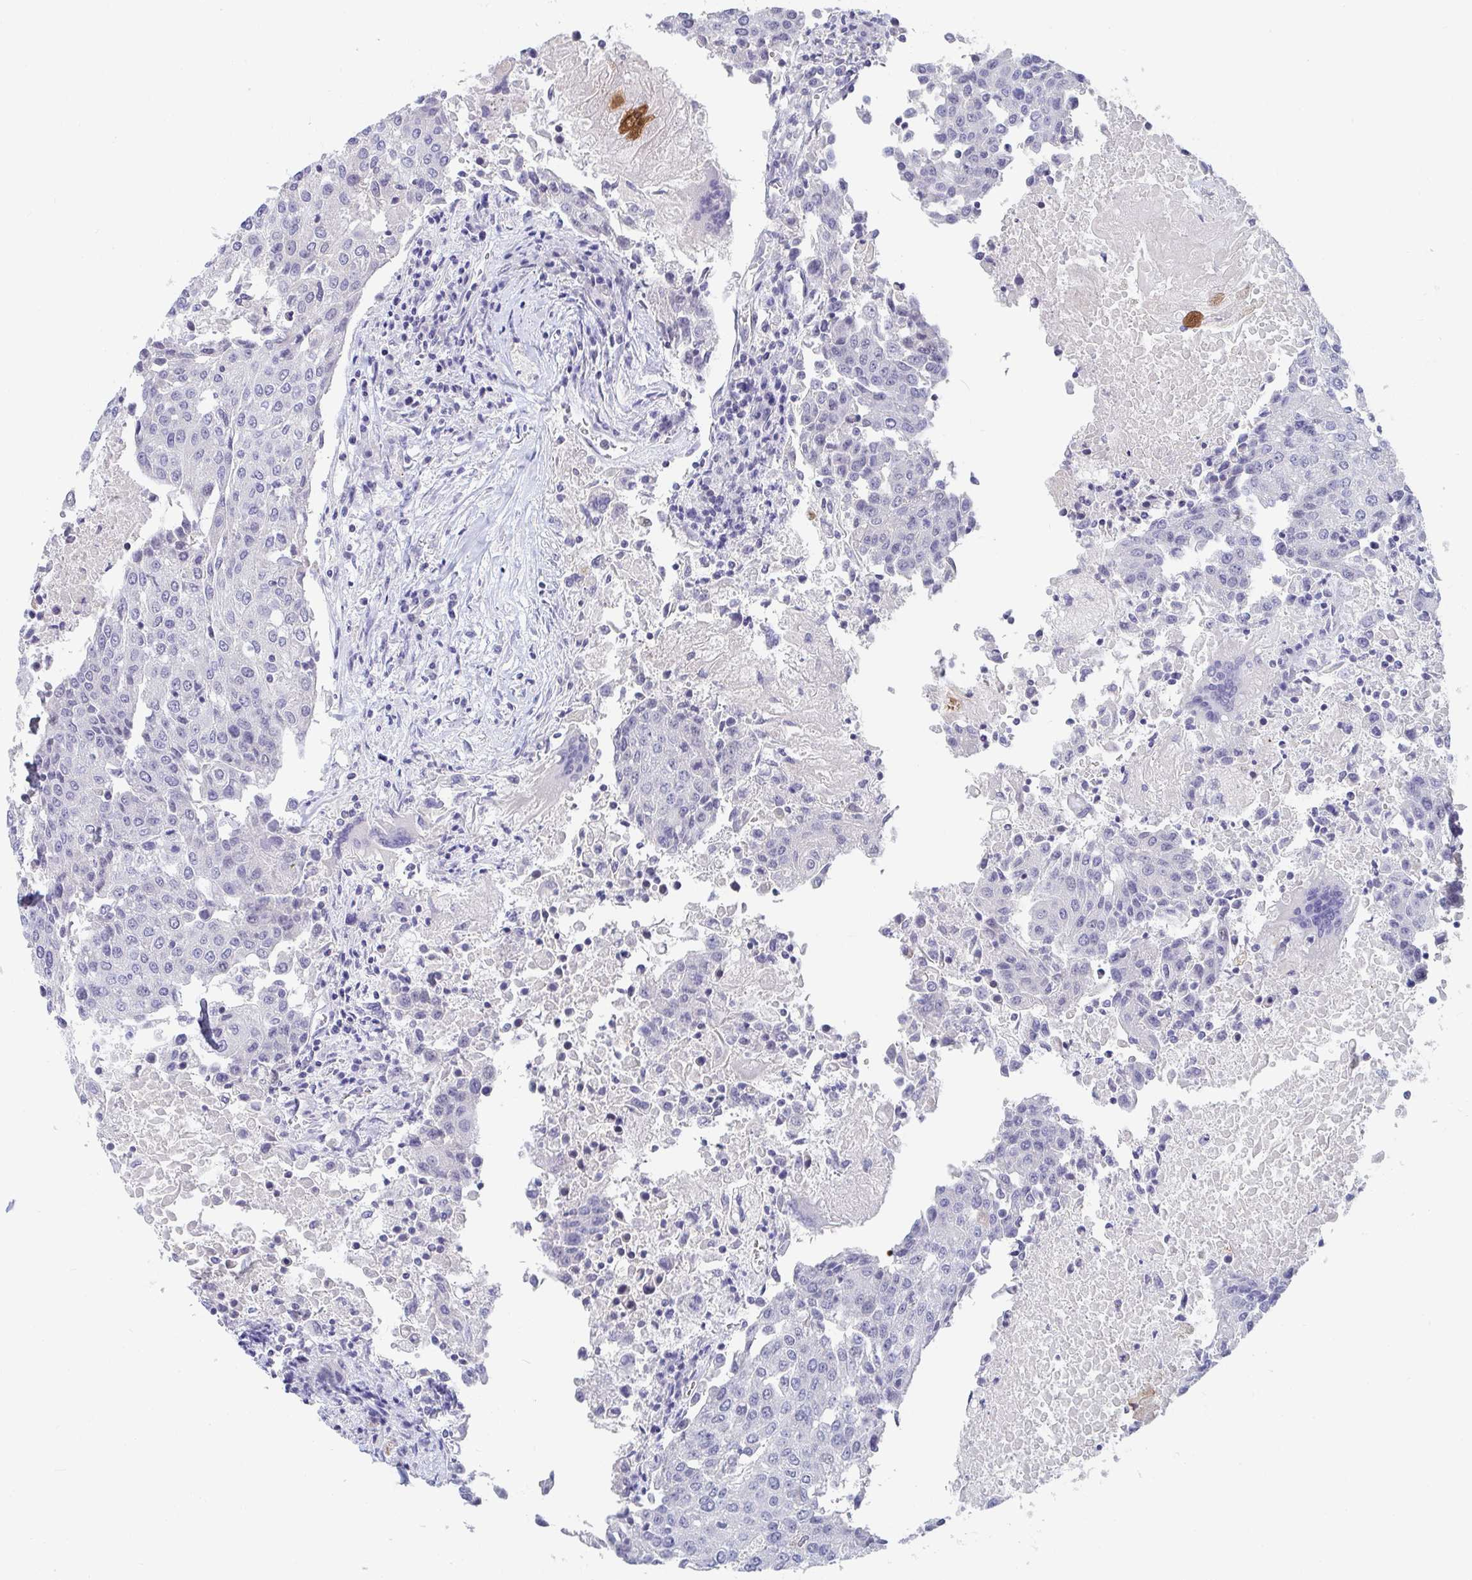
{"staining": {"intensity": "negative", "quantity": "none", "location": "none"}, "tissue": "urothelial cancer", "cell_type": "Tumor cells", "image_type": "cancer", "snomed": [{"axis": "morphology", "description": "Urothelial carcinoma, High grade"}, {"axis": "topography", "description": "Urinary bladder"}], "caption": "Protein analysis of urothelial cancer demonstrates no significant staining in tumor cells. The staining is performed using DAB (3,3'-diaminobenzidine) brown chromogen with nuclei counter-stained in using hematoxylin.", "gene": "FAM156B", "patient": {"sex": "female", "age": 85}}